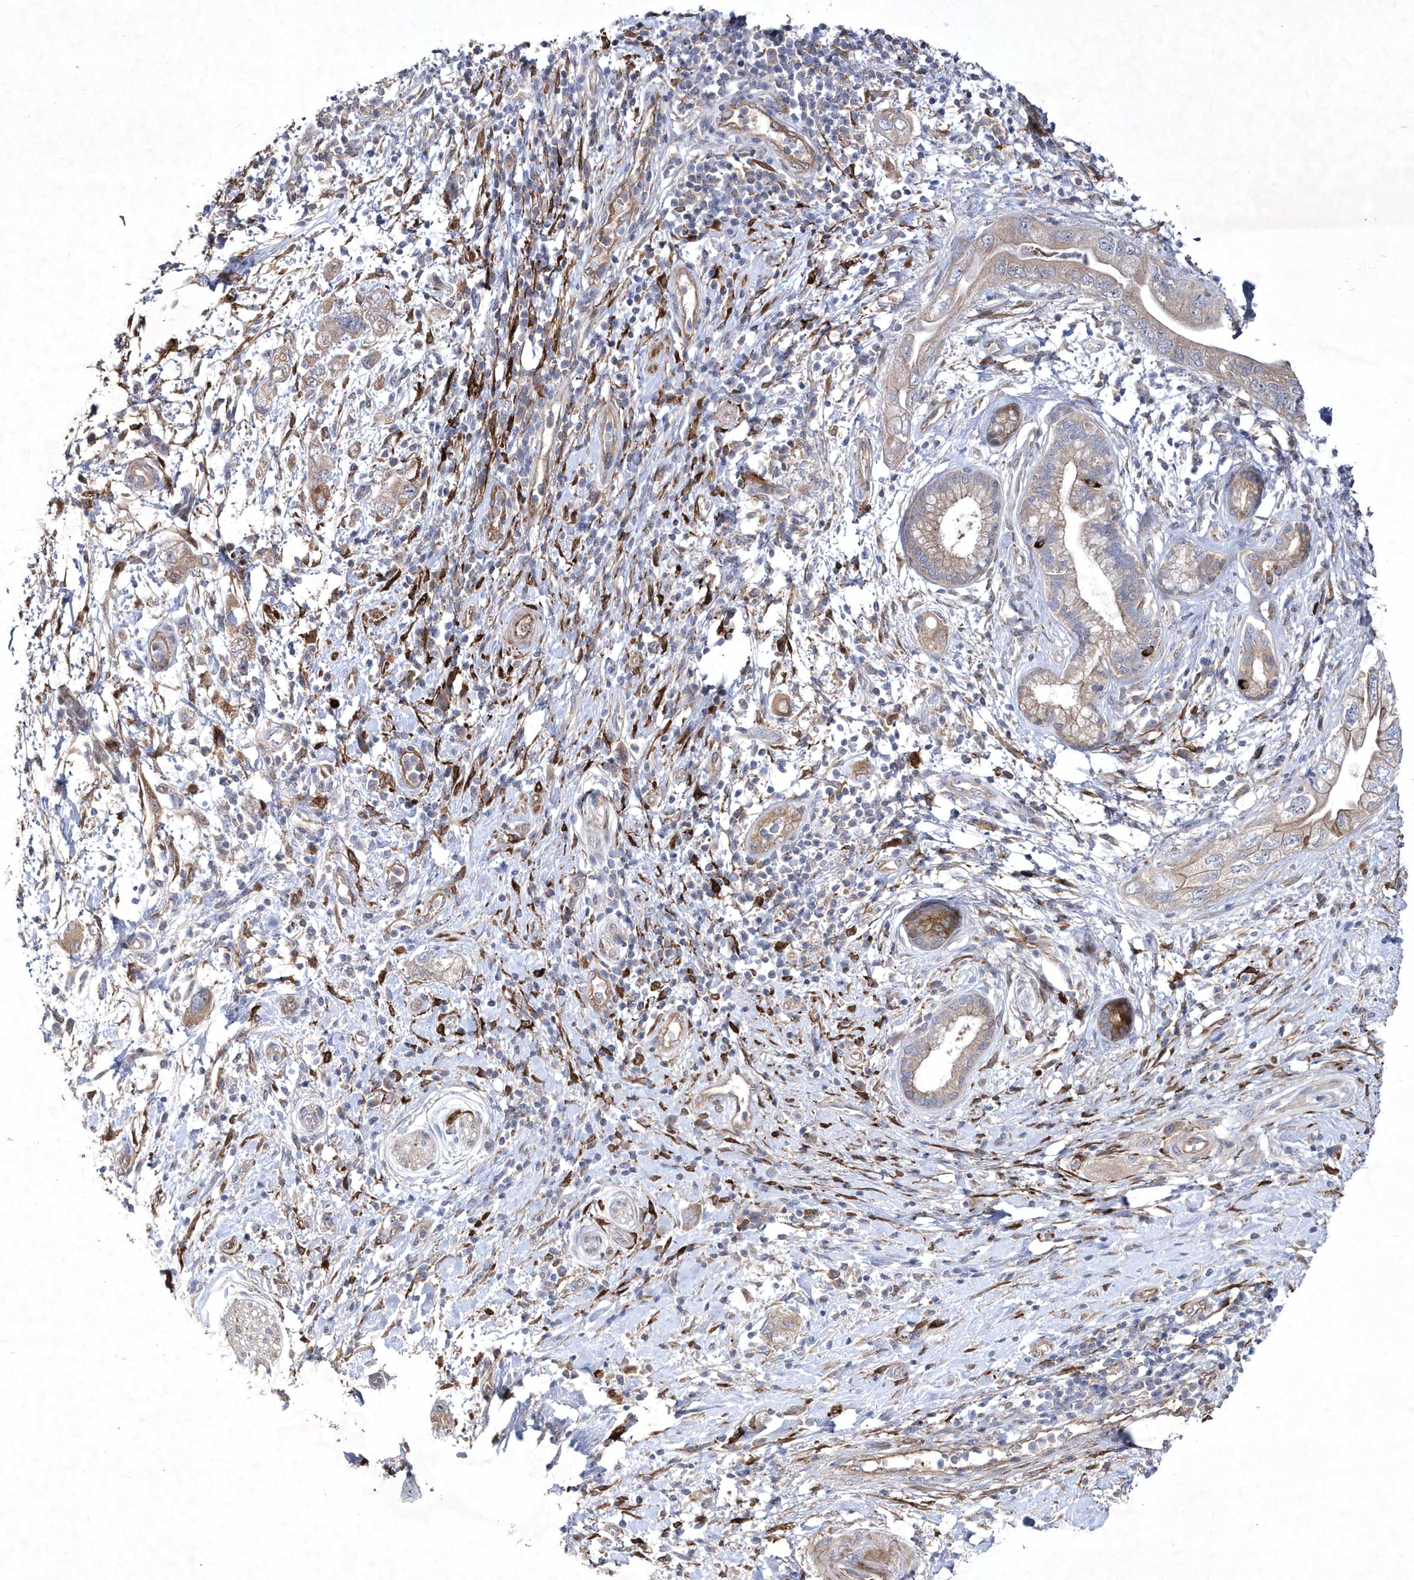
{"staining": {"intensity": "weak", "quantity": "25%-75%", "location": "cytoplasmic/membranous"}, "tissue": "pancreatic cancer", "cell_type": "Tumor cells", "image_type": "cancer", "snomed": [{"axis": "morphology", "description": "Adenocarcinoma, NOS"}, {"axis": "topography", "description": "Pancreas"}], "caption": "Weak cytoplasmic/membranous protein positivity is seen in approximately 25%-75% of tumor cells in pancreatic adenocarcinoma.", "gene": "DSPP", "patient": {"sex": "female", "age": 73}}